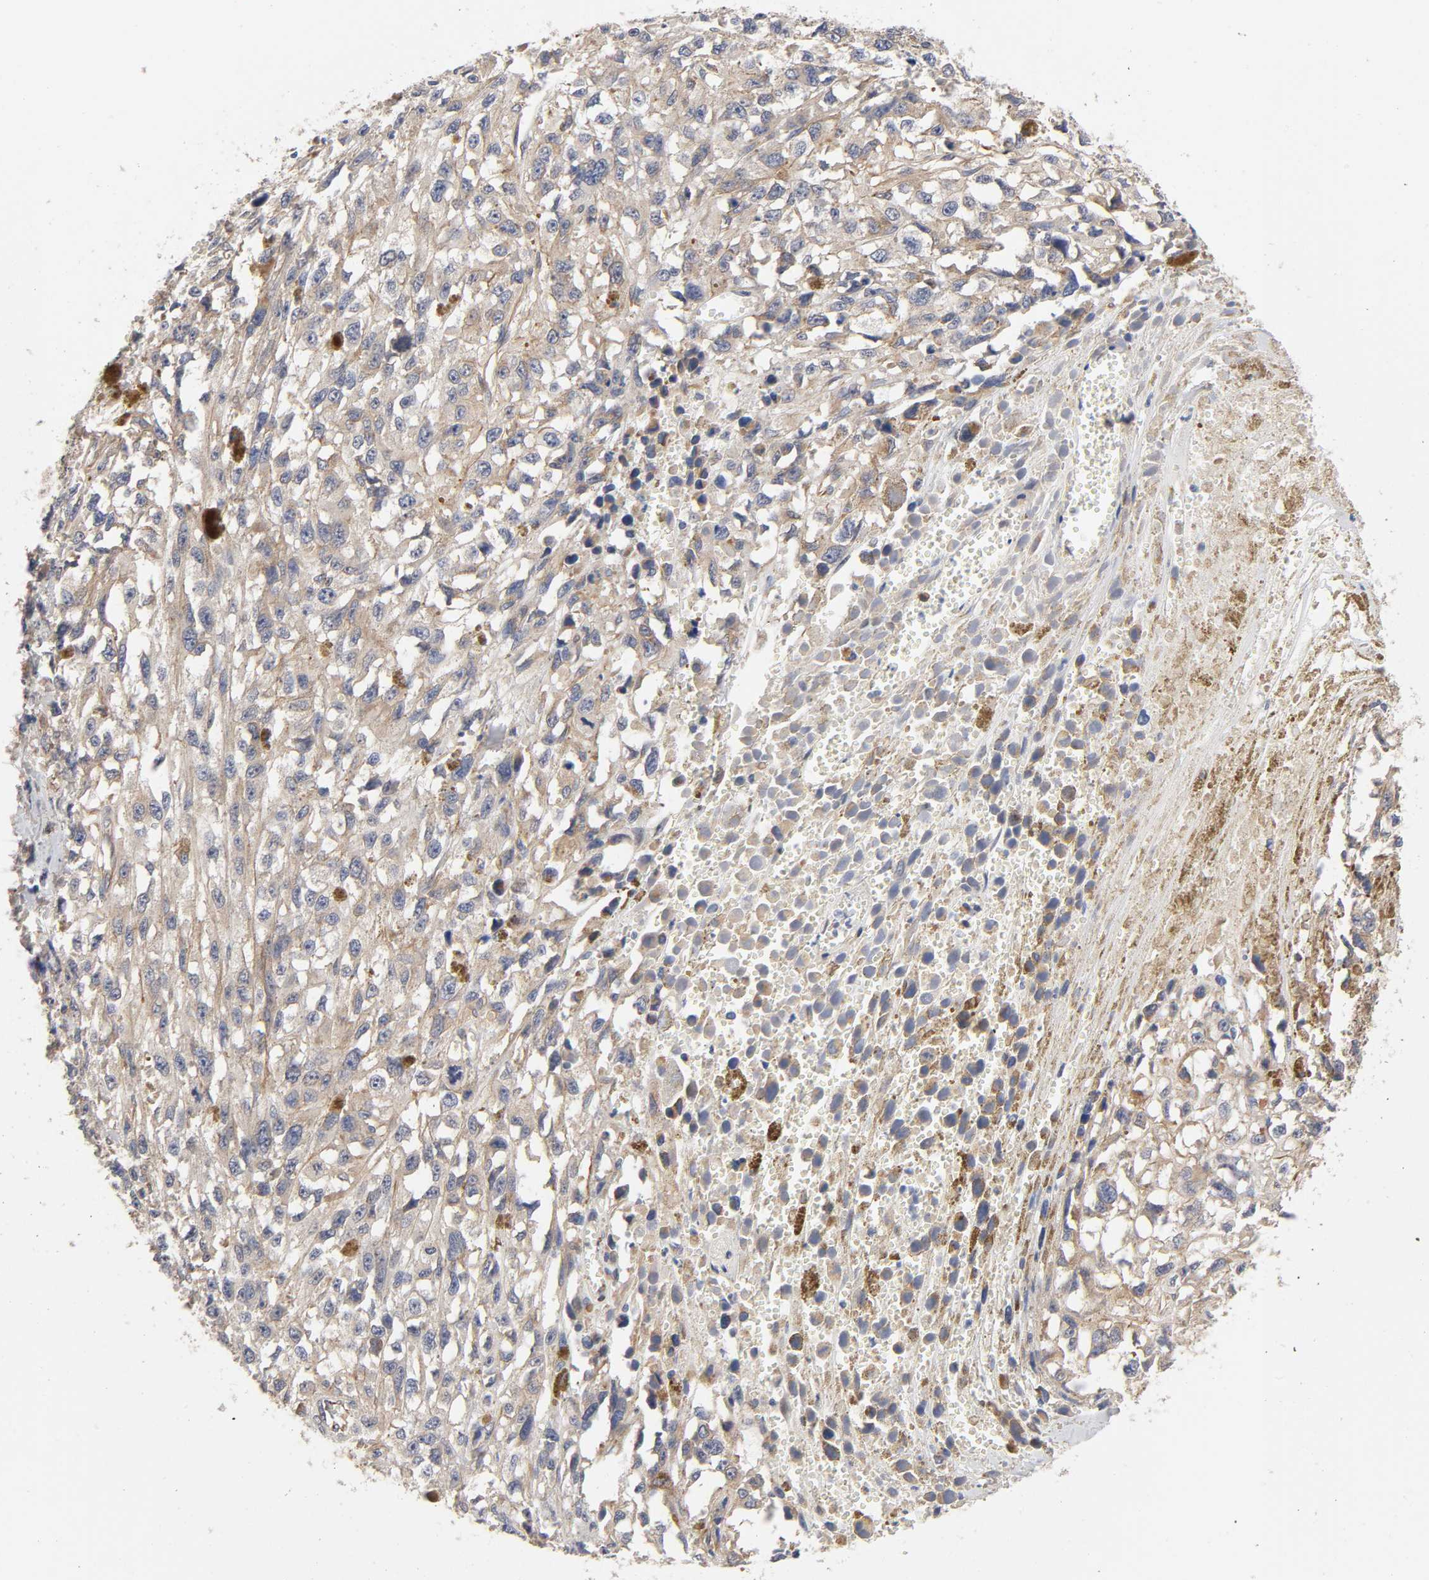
{"staining": {"intensity": "negative", "quantity": "none", "location": "none"}, "tissue": "melanoma", "cell_type": "Tumor cells", "image_type": "cancer", "snomed": [{"axis": "morphology", "description": "Malignant melanoma, Metastatic site"}, {"axis": "topography", "description": "Lymph node"}], "caption": "There is no significant expression in tumor cells of malignant melanoma (metastatic site).", "gene": "RAB13", "patient": {"sex": "male", "age": 59}}